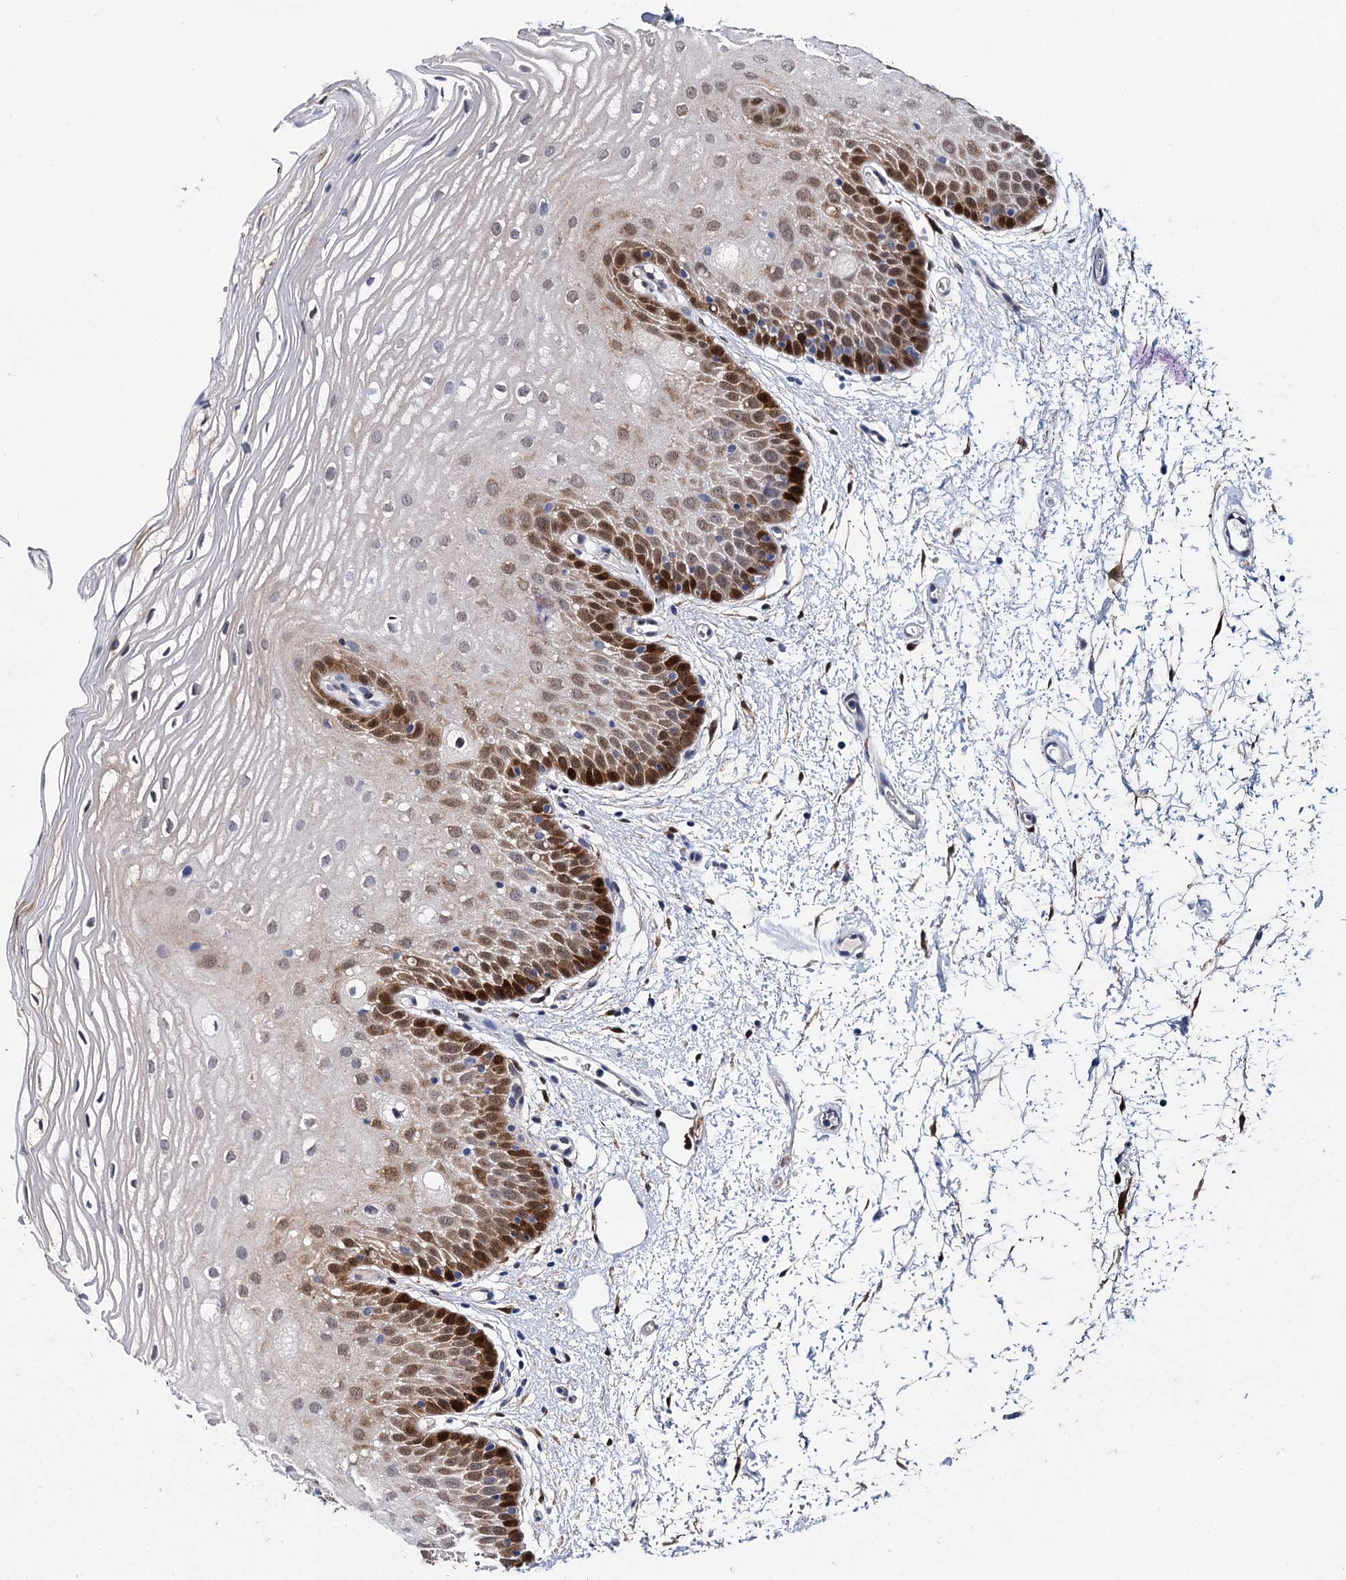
{"staining": {"intensity": "strong", "quantity": "<25%", "location": "cytoplasmic/membranous,nuclear"}, "tissue": "oral mucosa", "cell_type": "Squamous epithelial cells", "image_type": "normal", "snomed": [{"axis": "morphology", "description": "Normal tissue, NOS"}, {"axis": "topography", "description": "Oral tissue"}, {"axis": "topography", "description": "Tounge, NOS"}], "caption": "Squamous epithelial cells reveal medium levels of strong cytoplasmic/membranous,nuclear expression in approximately <25% of cells in unremarkable oral mucosa. The protein is stained brown, and the nuclei are stained in blue (DAB (3,3'-diaminobenzidine) IHC with brightfield microscopy, high magnification).", "gene": "GSTM3", "patient": {"sex": "female", "age": 73}}